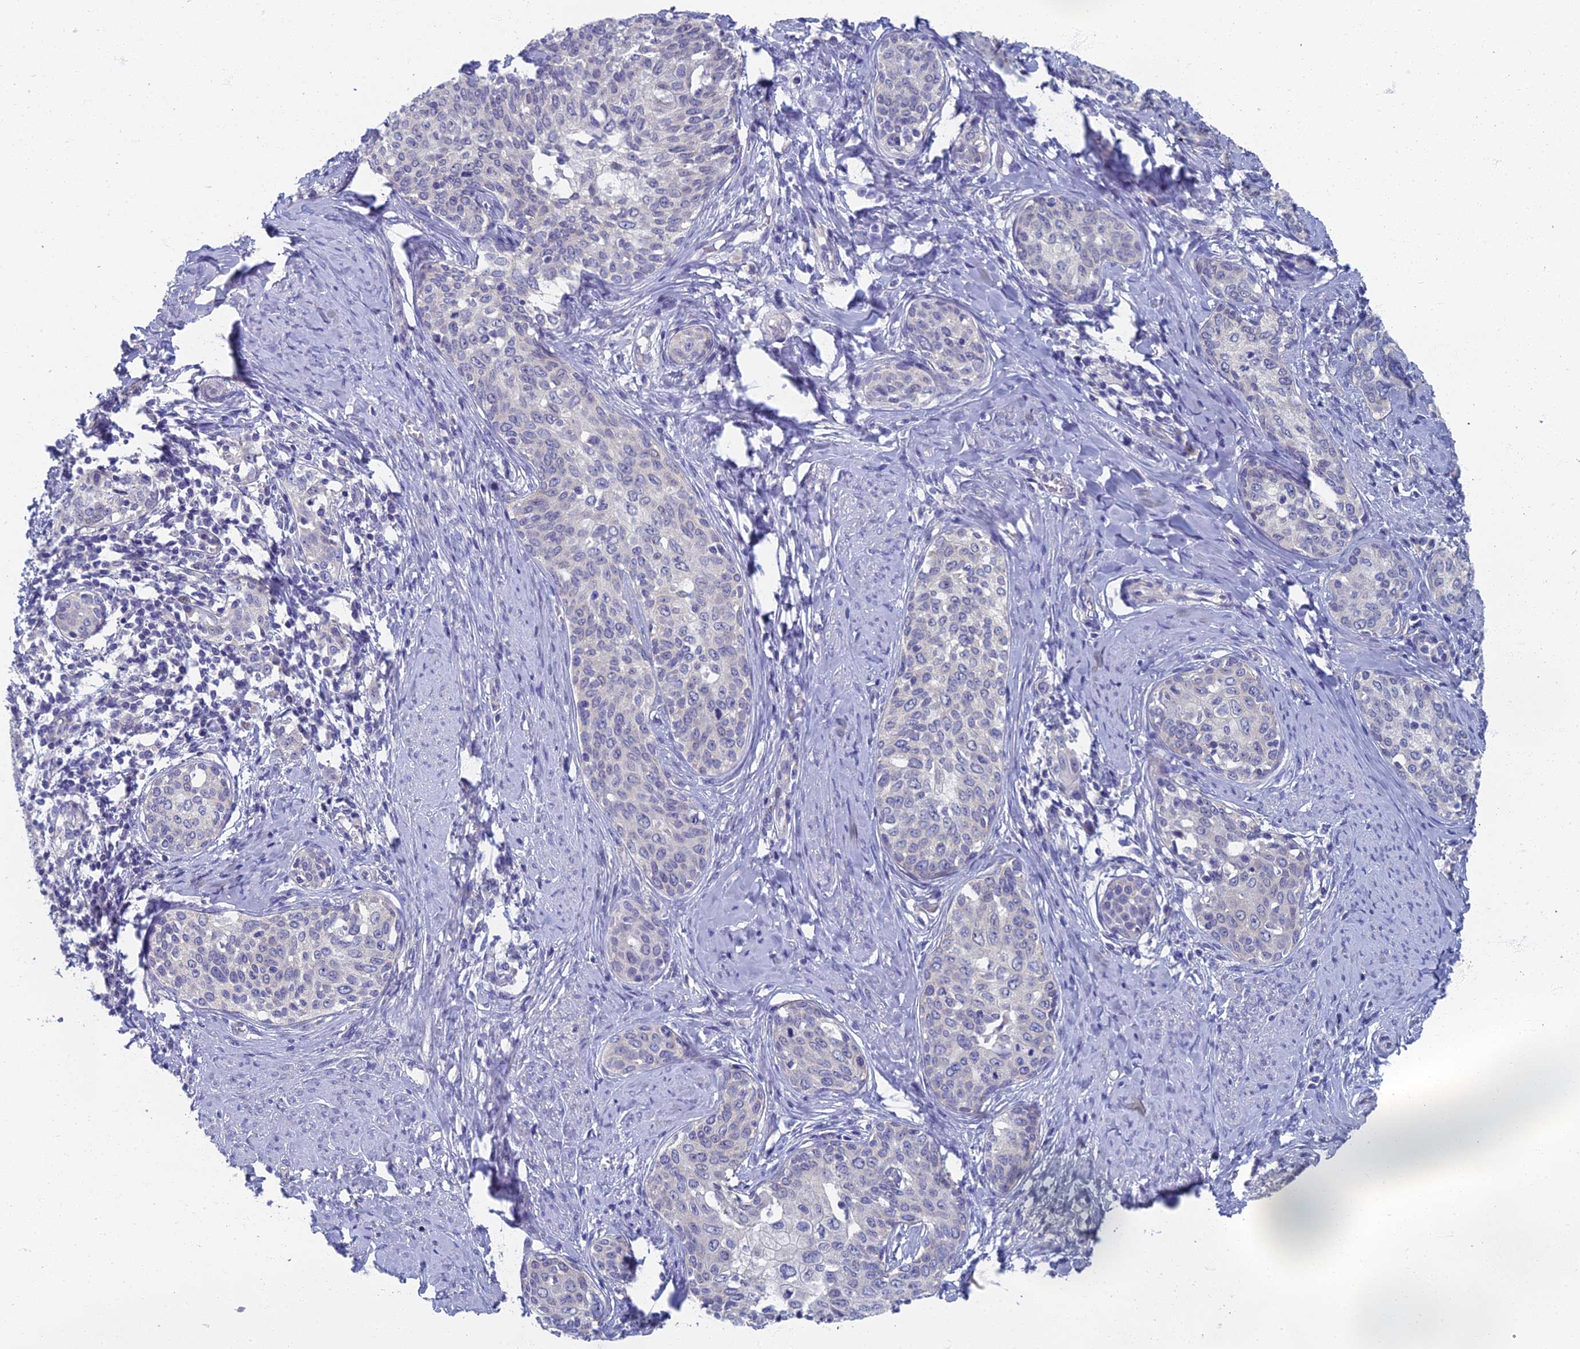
{"staining": {"intensity": "negative", "quantity": "none", "location": "none"}, "tissue": "cervical cancer", "cell_type": "Tumor cells", "image_type": "cancer", "snomed": [{"axis": "morphology", "description": "Squamous cell carcinoma, NOS"}, {"axis": "morphology", "description": "Adenocarcinoma, NOS"}, {"axis": "topography", "description": "Cervix"}], "caption": "This histopathology image is of cervical squamous cell carcinoma stained with IHC to label a protein in brown with the nuclei are counter-stained blue. There is no positivity in tumor cells.", "gene": "SPIN4", "patient": {"sex": "female", "age": 52}}